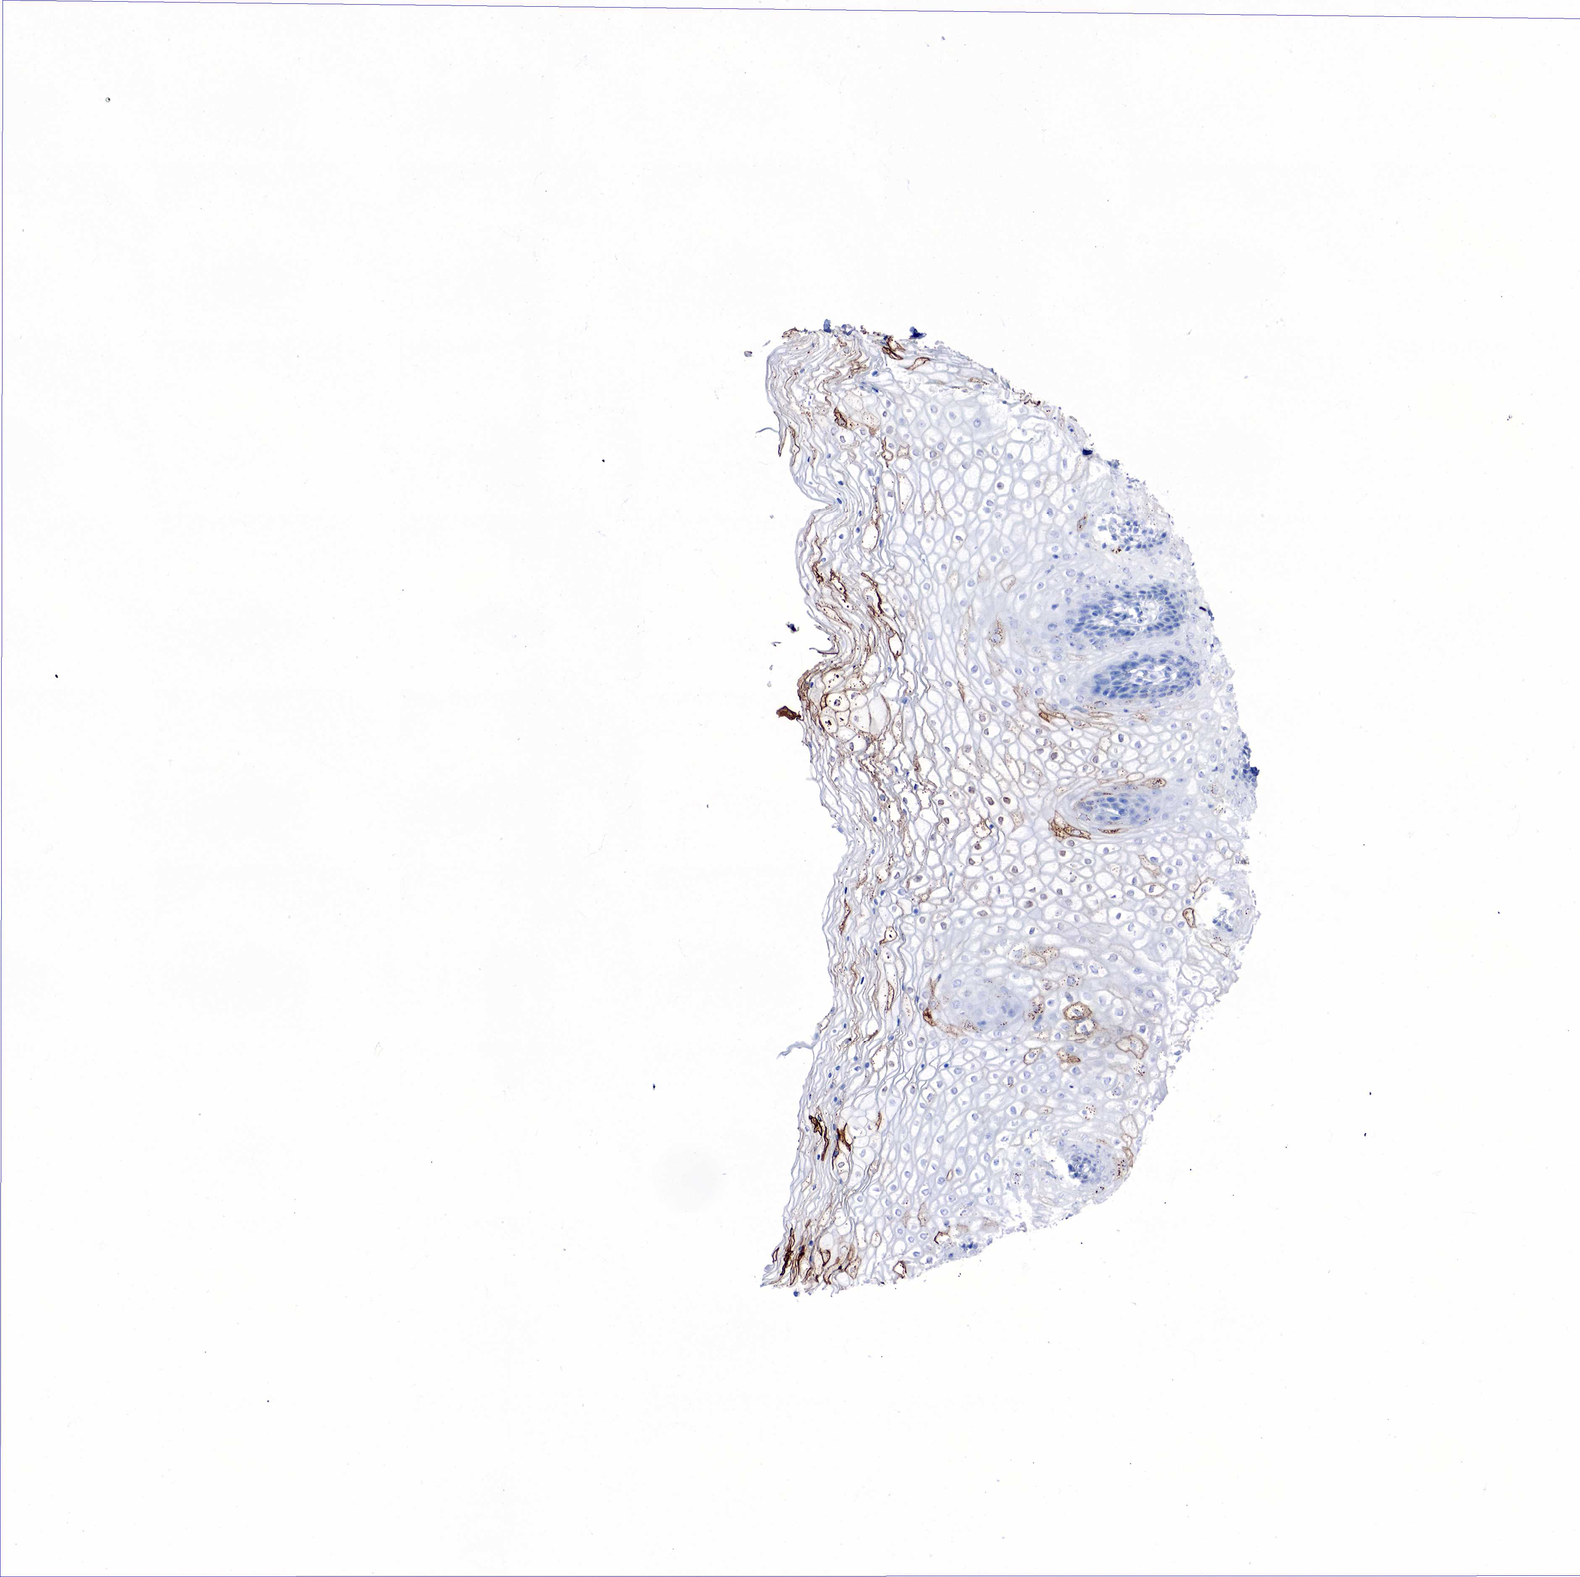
{"staining": {"intensity": "moderate", "quantity": "<25%", "location": "cytoplasmic/membranous"}, "tissue": "vagina", "cell_type": "Squamous epithelial cells", "image_type": "normal", "snomed": [{"axis": "morphology", "description": "Normal tissue, NOS"}, {"axis": "topography", "description": "Vagina"}], "caption": "Brown immunohistochemical staining in normal vagina exhibits moderate cytoplasmic/membranous positivity in about <25% of squamous epithelial cells.", "gene": "FUT4", "patient": {"sex": "female", "age": 34}}